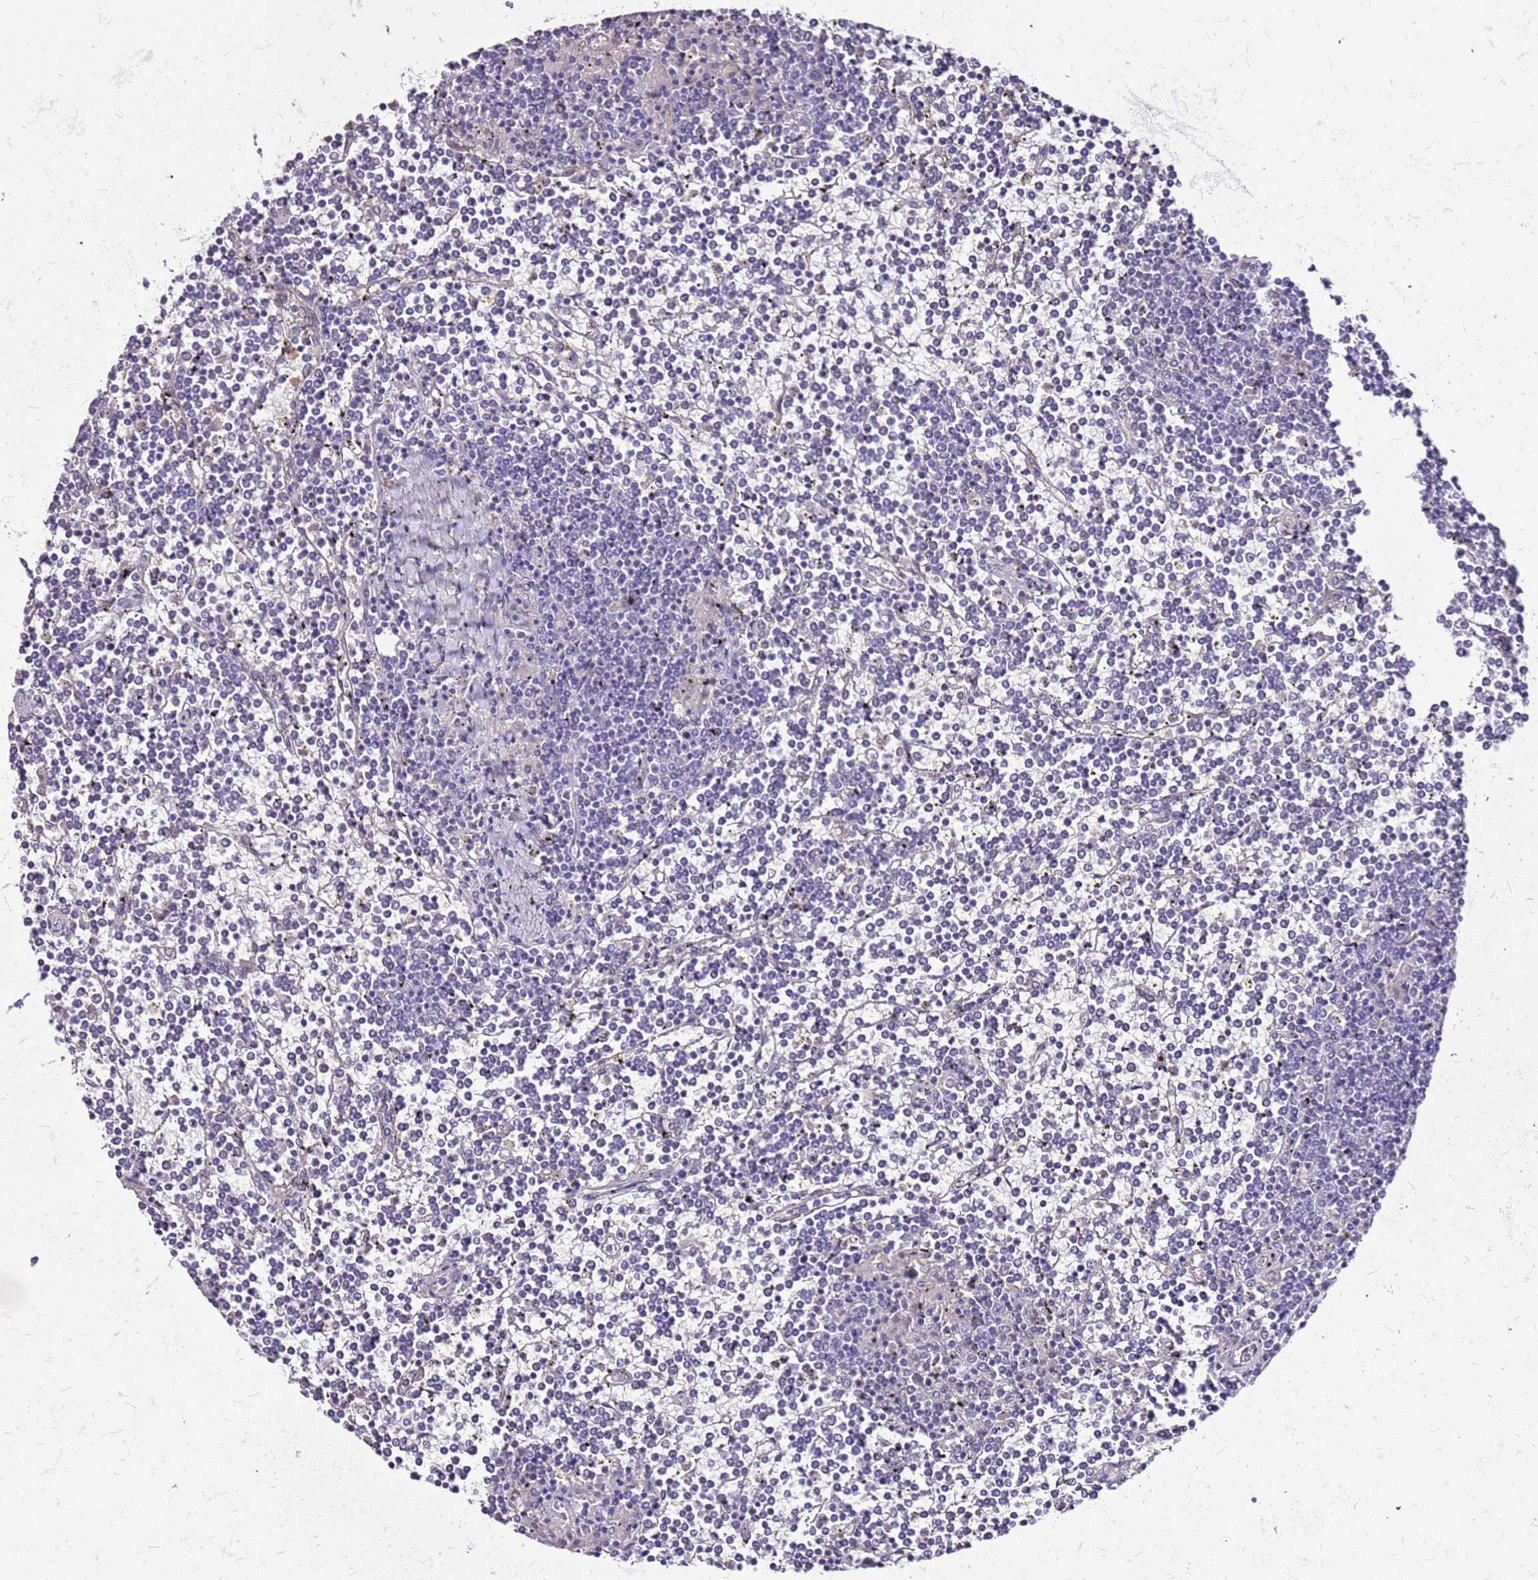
{"staining": {"intensity": "negative", "quantity": "none", "location": "none"}, "tissue": "lymphoma", "cell_type": "Tumor cells", "image_type": "cancer", "snomed": [{"axis": "morphology", "description": "Malignant lymphoma, non-Hodgkin's type, Low grade"}, {"axis": "topography", "description": "Spleen"}], "caption": "The immunohistochemistry image has no significant staining in tumor cells of lymphoma tissue.", "gene": "ALDH1A3", "patient": {"sex": "female", "age": 19}}